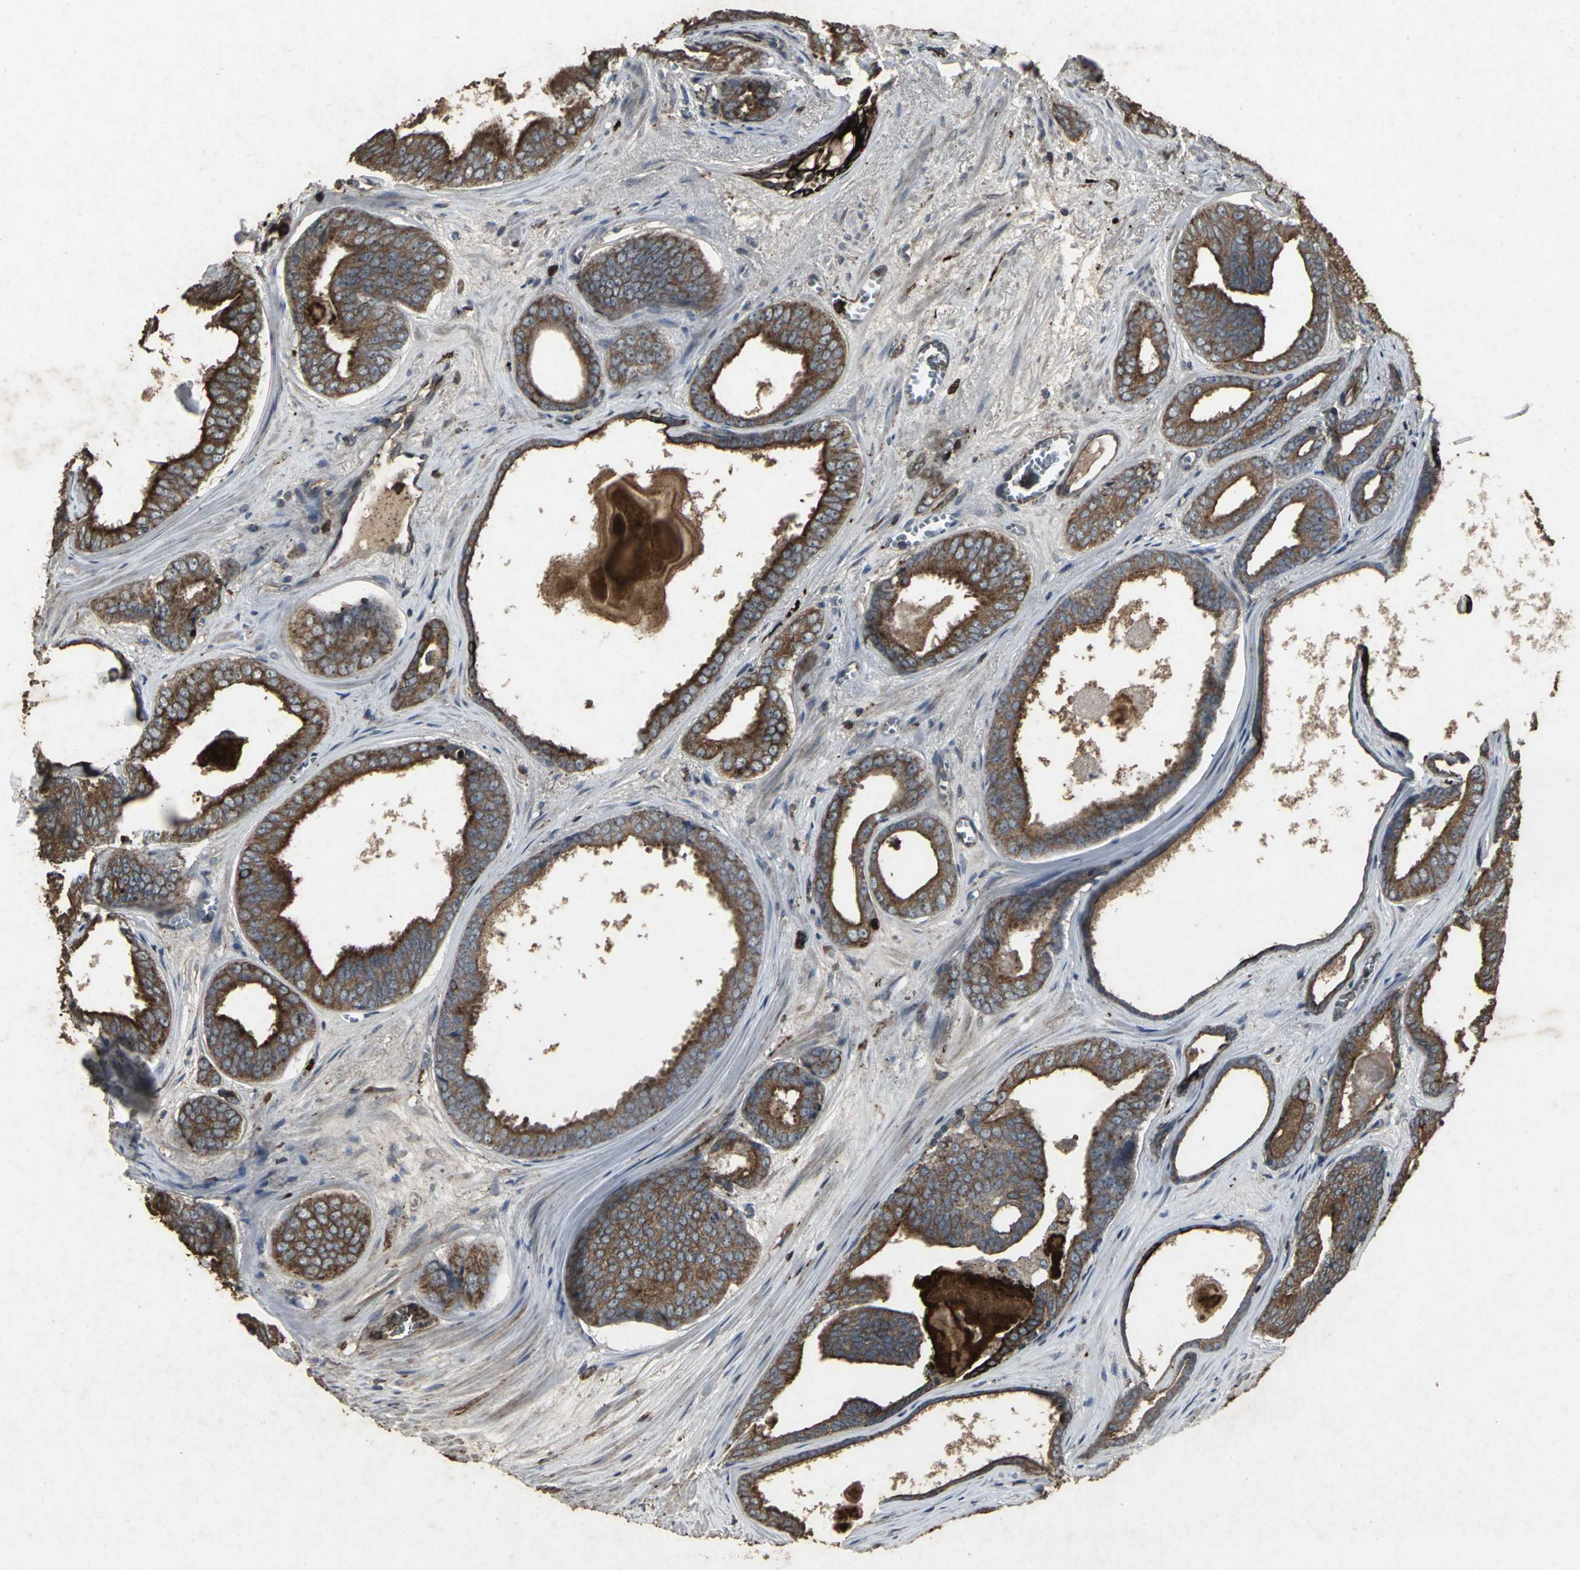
{"staining": {"intensity": "strong", "quantity": ">75%", "location": "cytoplasmic/membranous"}, "tissue": "prostate cancer", "cell_type": "Tumor cells", "image_type": "cancer", "snomed": [{"axis": "morphology", "description": "Adenocarcinoma, Medium grade"}, {"axis": "topography", "description": "Prostate"}], "caption": "IHC (DAB) staining of human prostate adenocarcinoma (medium-grade) reveals strong cytoplasmic/membranous protein staining in approximately >75% of tumor cells.", "gene": "CCR9", "patient": {"sex": "male", "age": 79}}